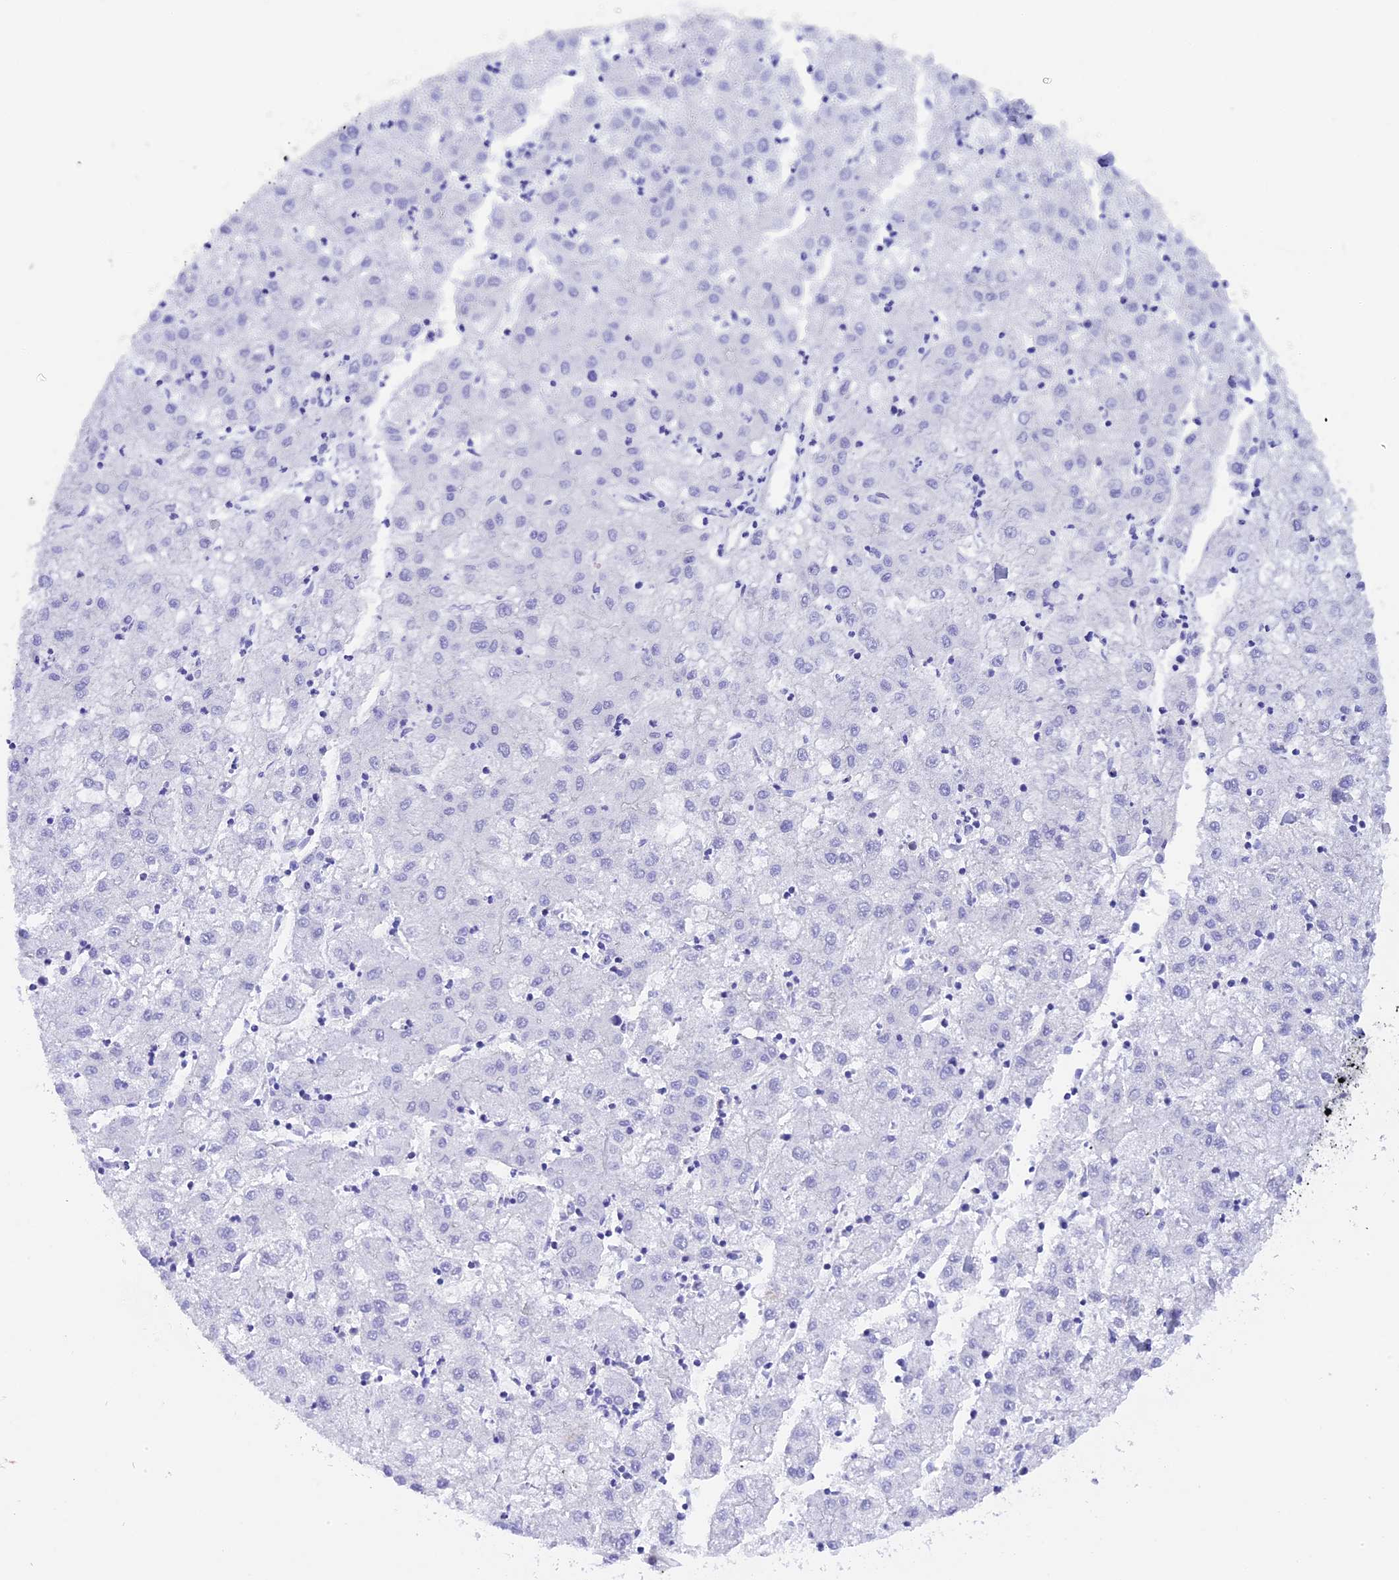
{"staining": {"intensity": "negative", "quantity": "none", "location": "none"}, "tissue": "liver cancer", "cell_type": "Tumor cells", "image_type": "cancer", "snomed": [{"axis": "morphology", "description": "Carcinoma, Hepatocellular, NOS"}, {"axis": "topography", "description": "Liver"}], "caption": "Liver cancer was stained to show a protein in brown. There is no significant positivity in tumor cells. Nuclei are stained in blue.", "gene": "COL6A5", "patient": {"sex": "male", "age": 72}}